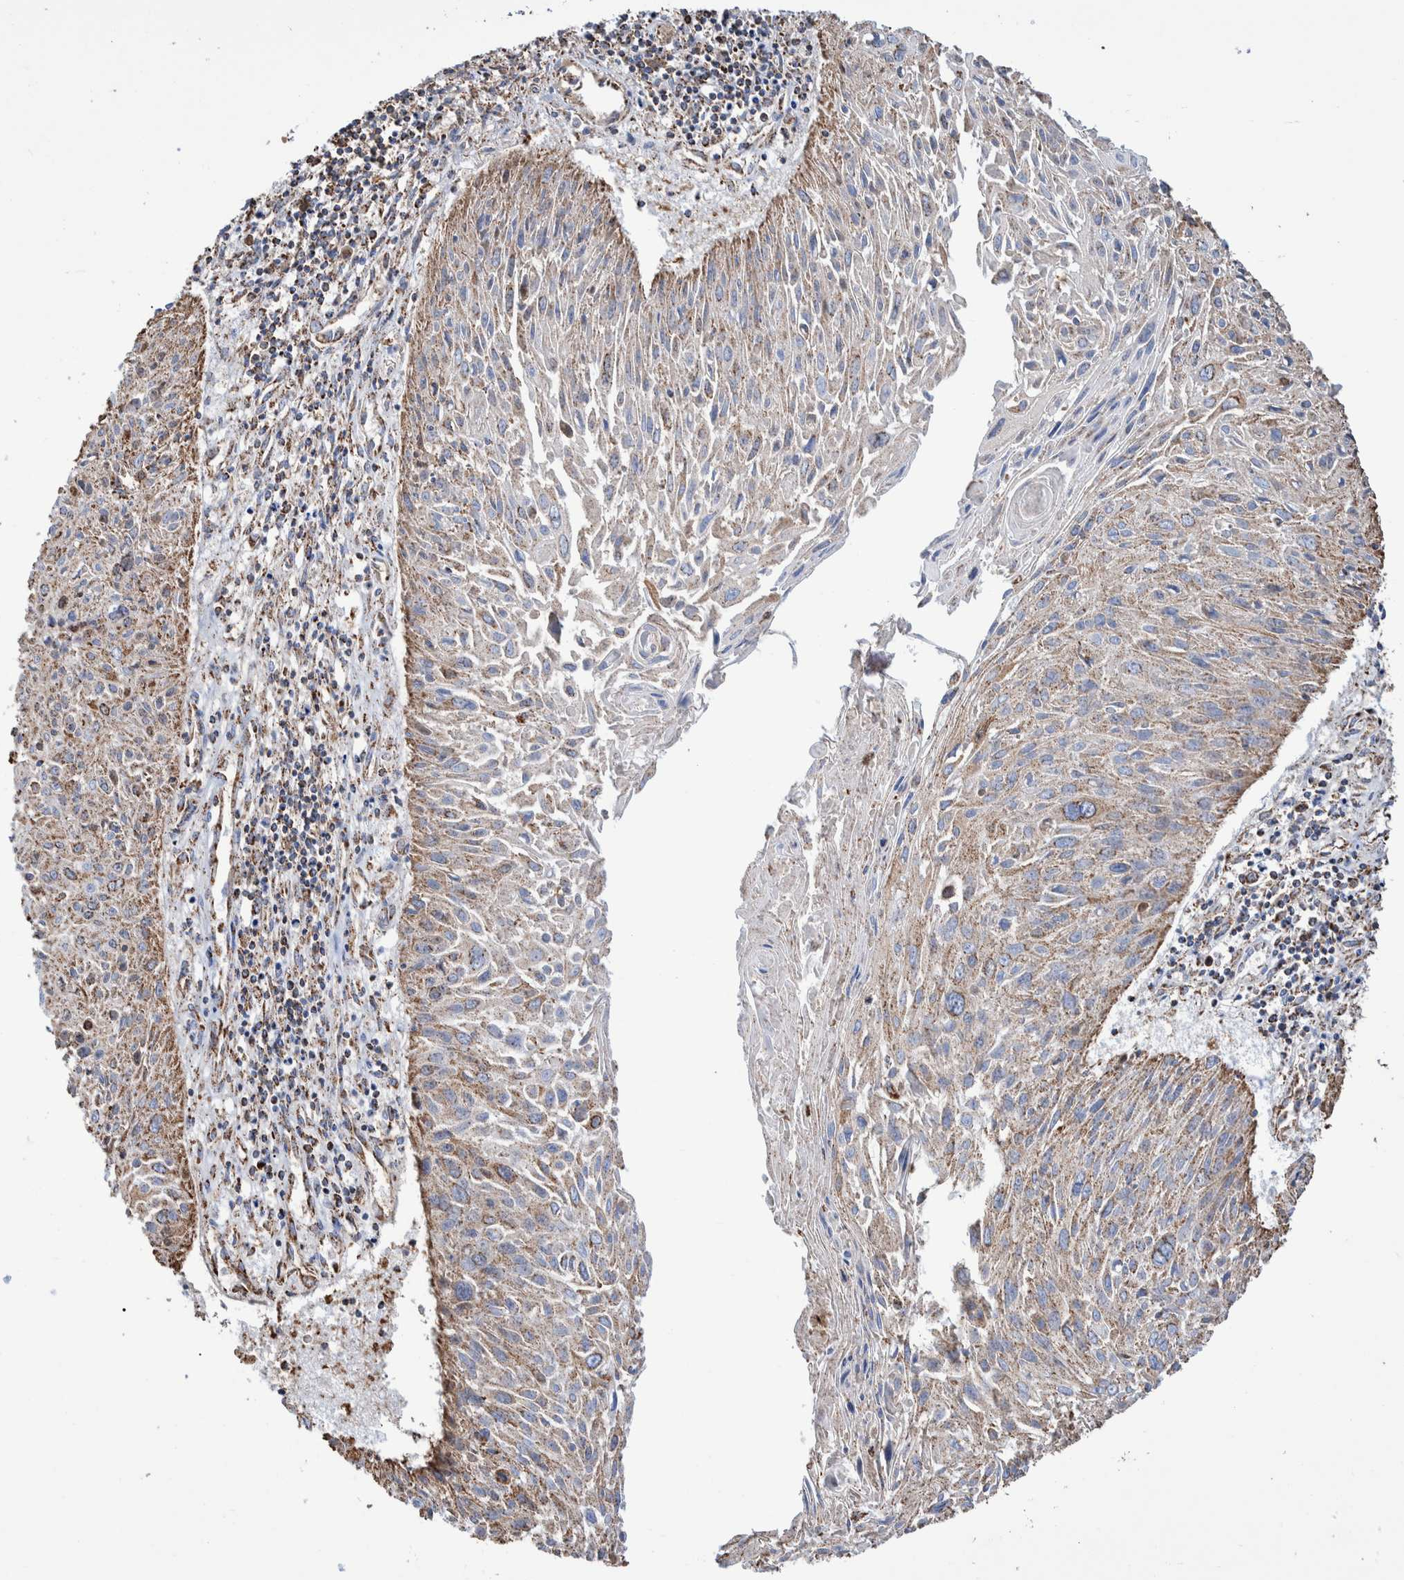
{"staining": {"intensity": "moderate", "quantity": ">75%", "location": "cytoplasmic/membranous"}, "tissue": "cervical cancer", "cell_type": "Tumor cells", "image_type": "cancer", "snomed": [{"axis": "morphology", "description": "Squamous cell carcinoma, NOS"}, {"axis": "topography", "description": "Cervix"}], "caption": "An IHC image of tumor tissue is shown. Protein staining in brown highlights moderate cytoplasmic/membranous positivity in cervical cancer (squamous cell carcinoma) within tumor cells.", "gene": "VPS26C", "patient": {"sex": "female", "age": 51}}